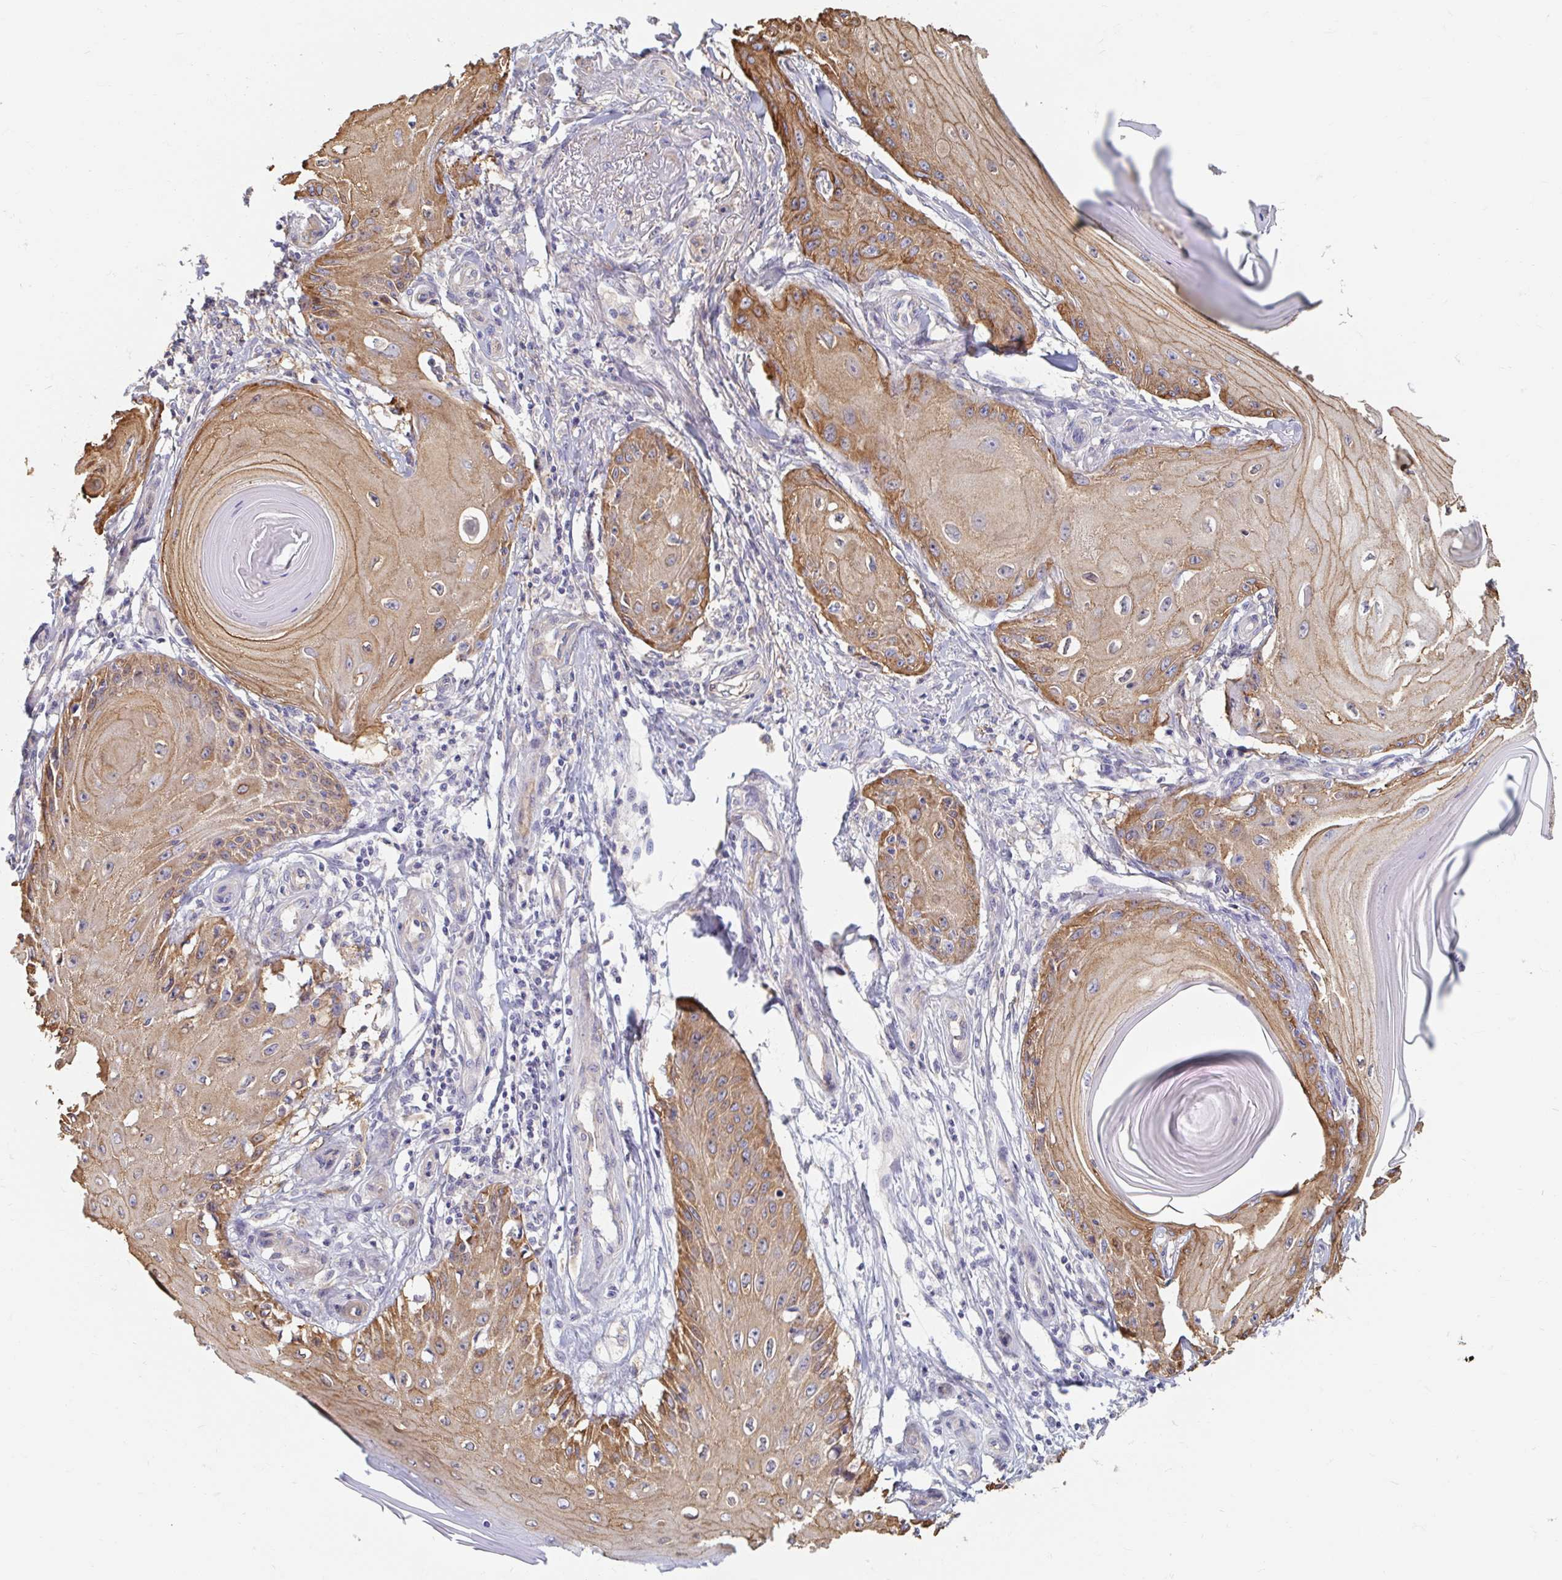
{"staining": {"intensity": "moderate", "quantity": ">75%", "location": "cytoplasmic/membranous"}, "tissue": "skin cancer", "cell_type": "Tumor cells", "image_type": "cancer", "snomed": [{"axis": "morphology", "description": "Squamous cell carcinoma, NOS"}, {"axis": "topography", "description": "Skin"}], "caption": "Brown immunohistochemical staining in skin cancer (squamous cell carcinoma) displays moderate cytoplasmic/membranous expression in about >75% of tumor cells.", "gene": "MYLK2", "patient": {"sex": "female", "age": 77}}